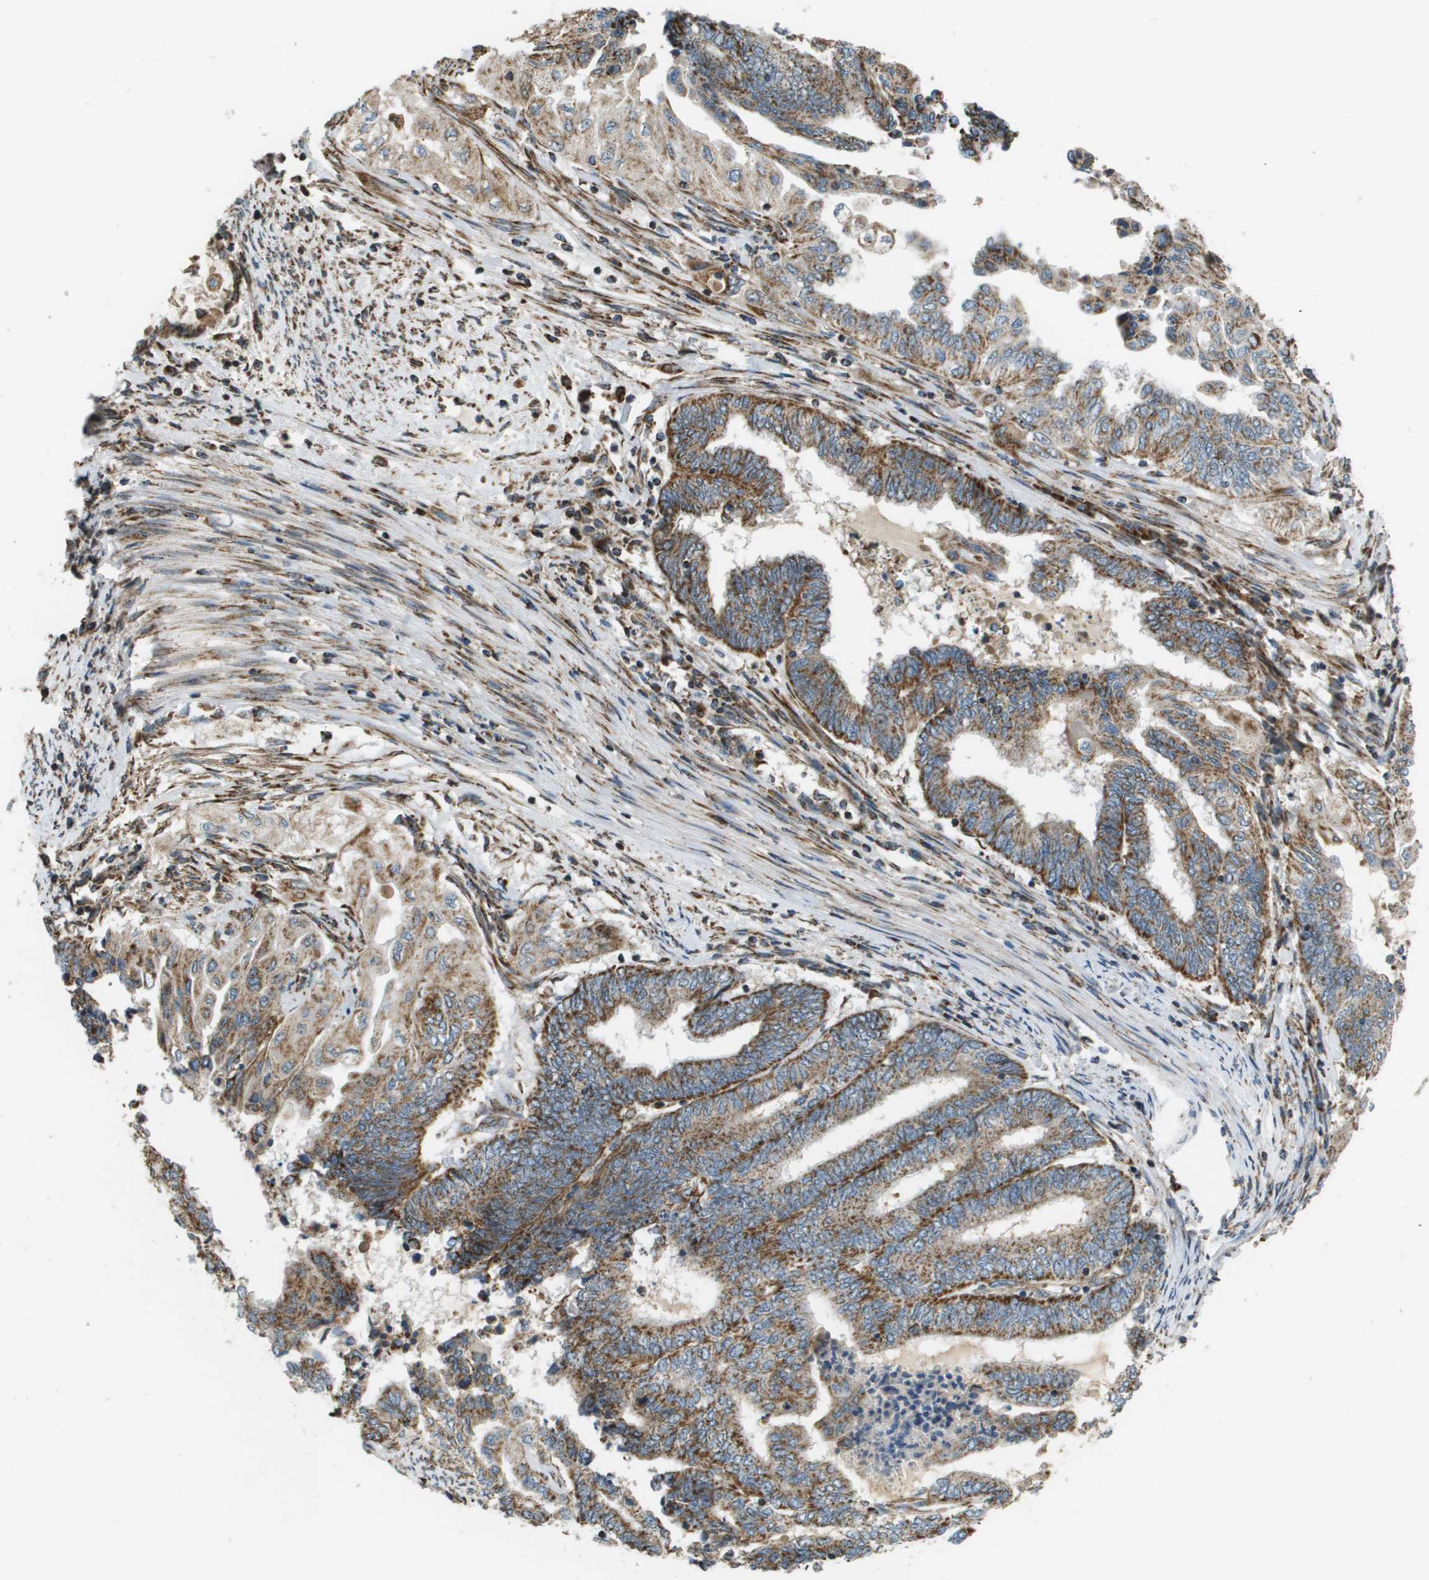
{"staining": {"intensity": "moderate", "quantity": ">75%", "location": "cytoplasmic/membranous"}, "tissue": "endometrial cancer", "cell_type": "Tumor cells", "image_type": "cancer", "snomed": [{"axis": "morphology", "description": "Adenocarcinoma, NOS"}, {"axis": "topography", "description": "Uterus"}, {"axis": "topography", "description": "Endometrium"}], "caption": "The histopathology image shows immunohistochemical staining of adenocarcinoma (endometrial). There is moderate cytoplasmic/membranous staining is present in approximately >75% of tumor cells.", "gene": "NRK", "patient": {"sex": "female", "age": 70}}